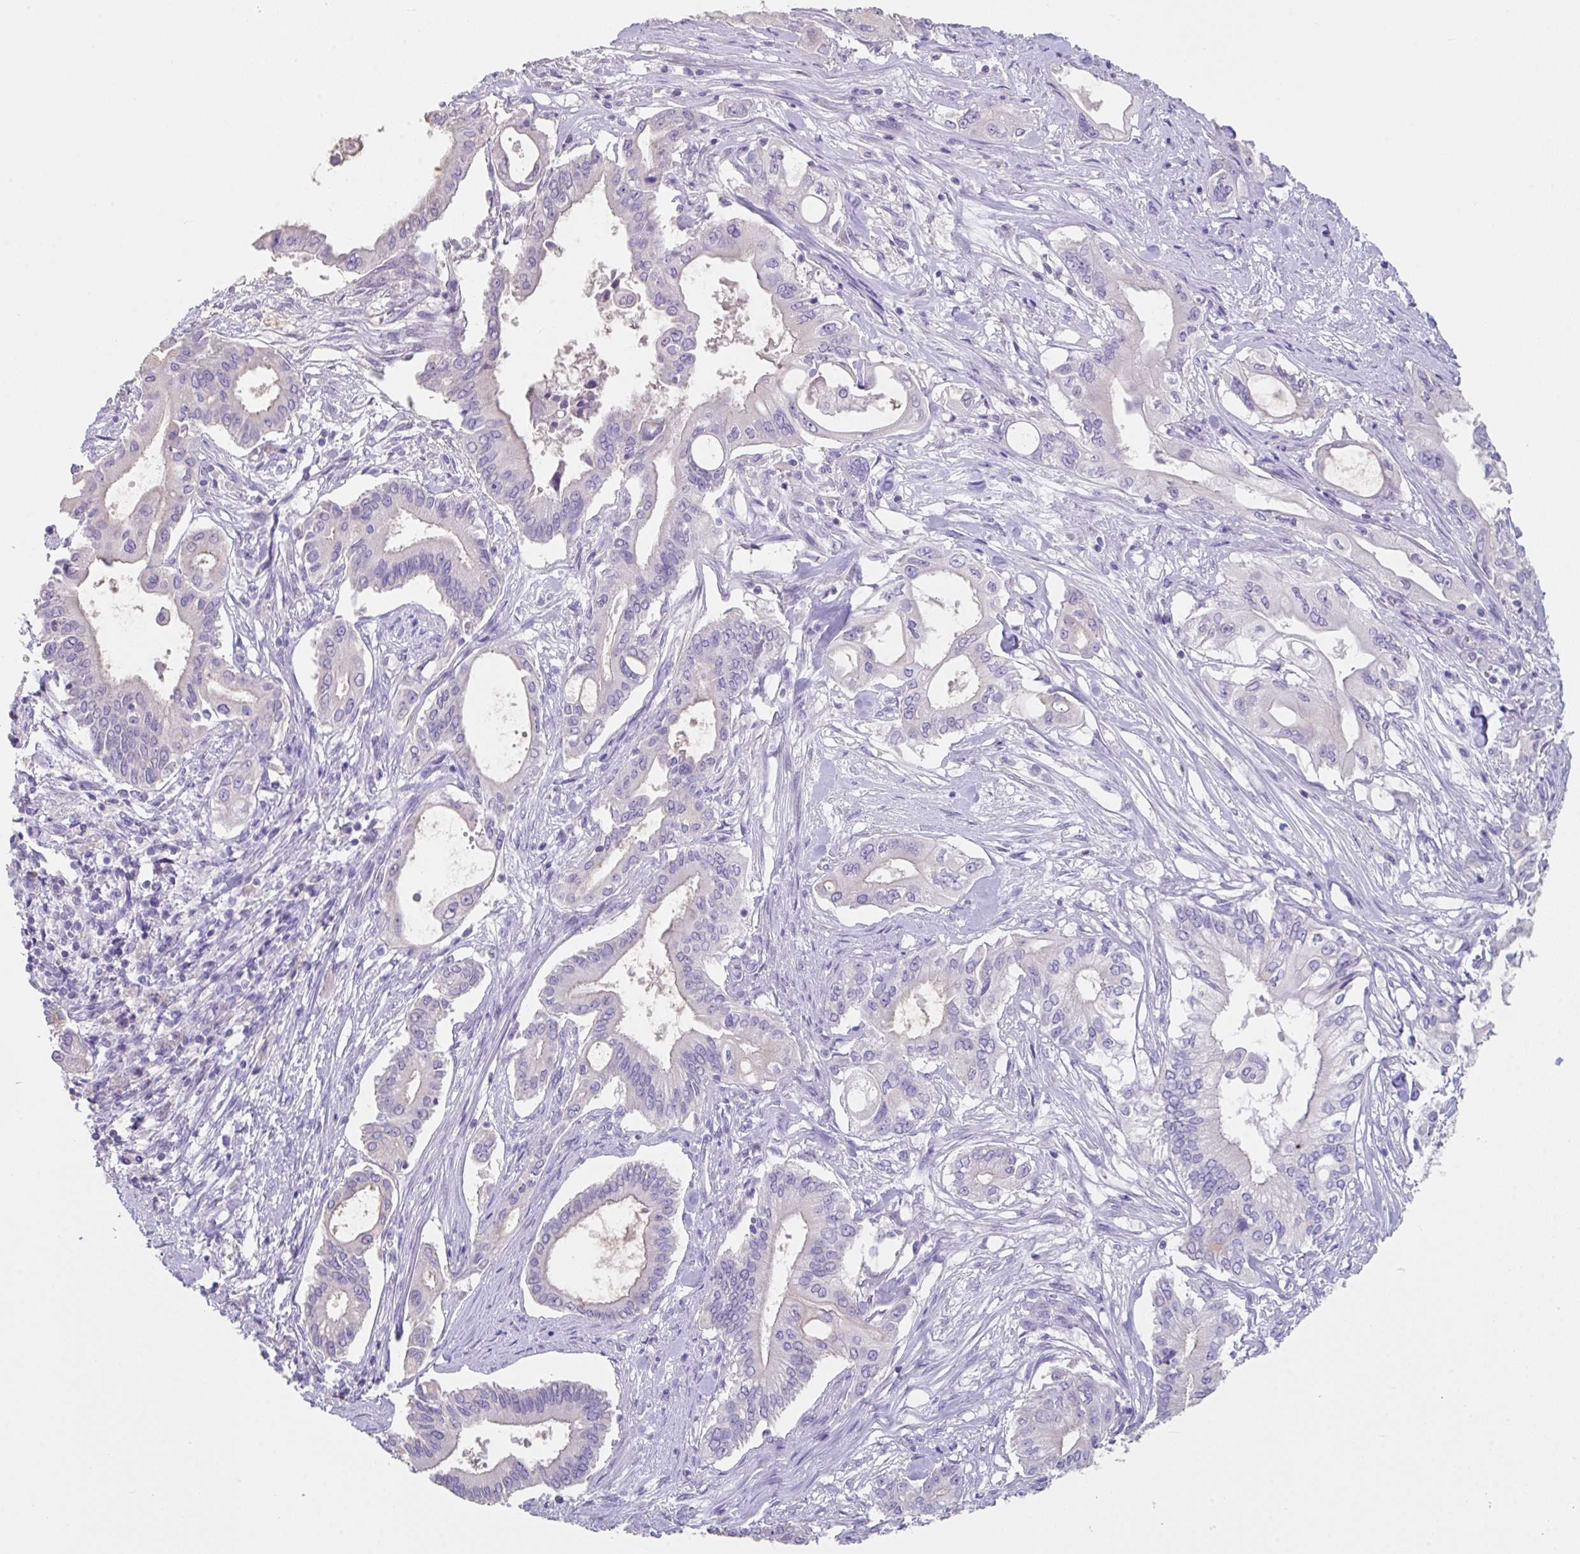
{"staining": {"intensity": "negative", "quantity": "none", "location": "none"}, "tissue": "pancreatic cancer", "cell_type": "Tumor cells", "image_type": "cancer", "snomed": [{"axis": "morphology", "description": "Adenocarcinoma, NOS"}, {"axis": "topography", "description": "Pancreas"}], "caption": "Human pancreatic adenocarcinoma stained for a protein using immunohistochemistry reveals no positivity in tumor cells.", "gene": "SLC44A4", "patient": {"sex": "female", "age": 68}}